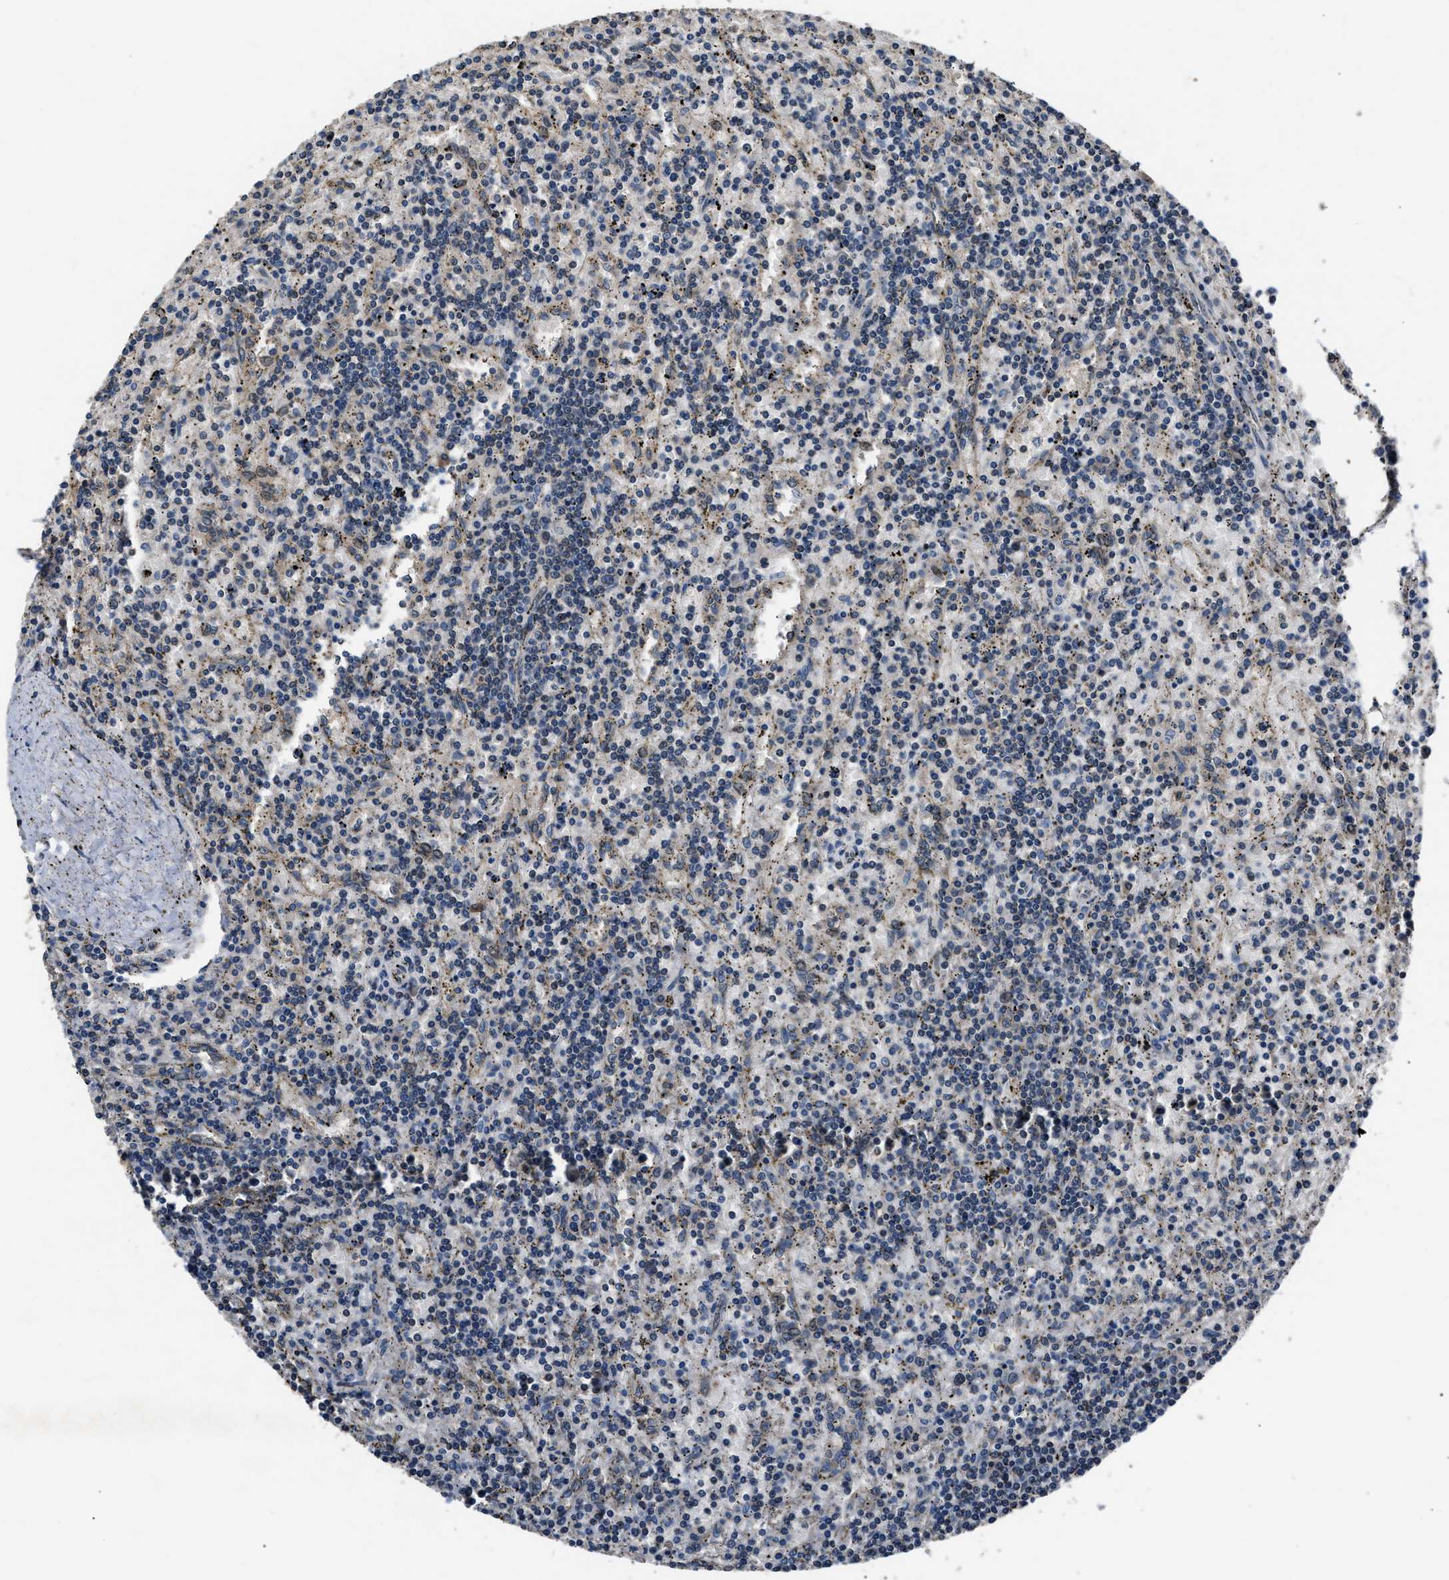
{"staining": {"intensity": "negative", "quantity": "none", "location": "none"}, "tissue": "lymphoma", "cell_type": "Tumor cells", "image_type": "cancer", "snomed": [{"axis": "morphology", "description": "Malignant lymphoma, non-Hodgkin's type, Low grade"}, {"axis": "topography", "description": "Spleen"}], "caption": "DAB immunohistochemical staining of lymphoma reveals no significant positivity in tumor cells.", "gene": "TNRC18", "patient": {"sex": "male", "age": 76}}